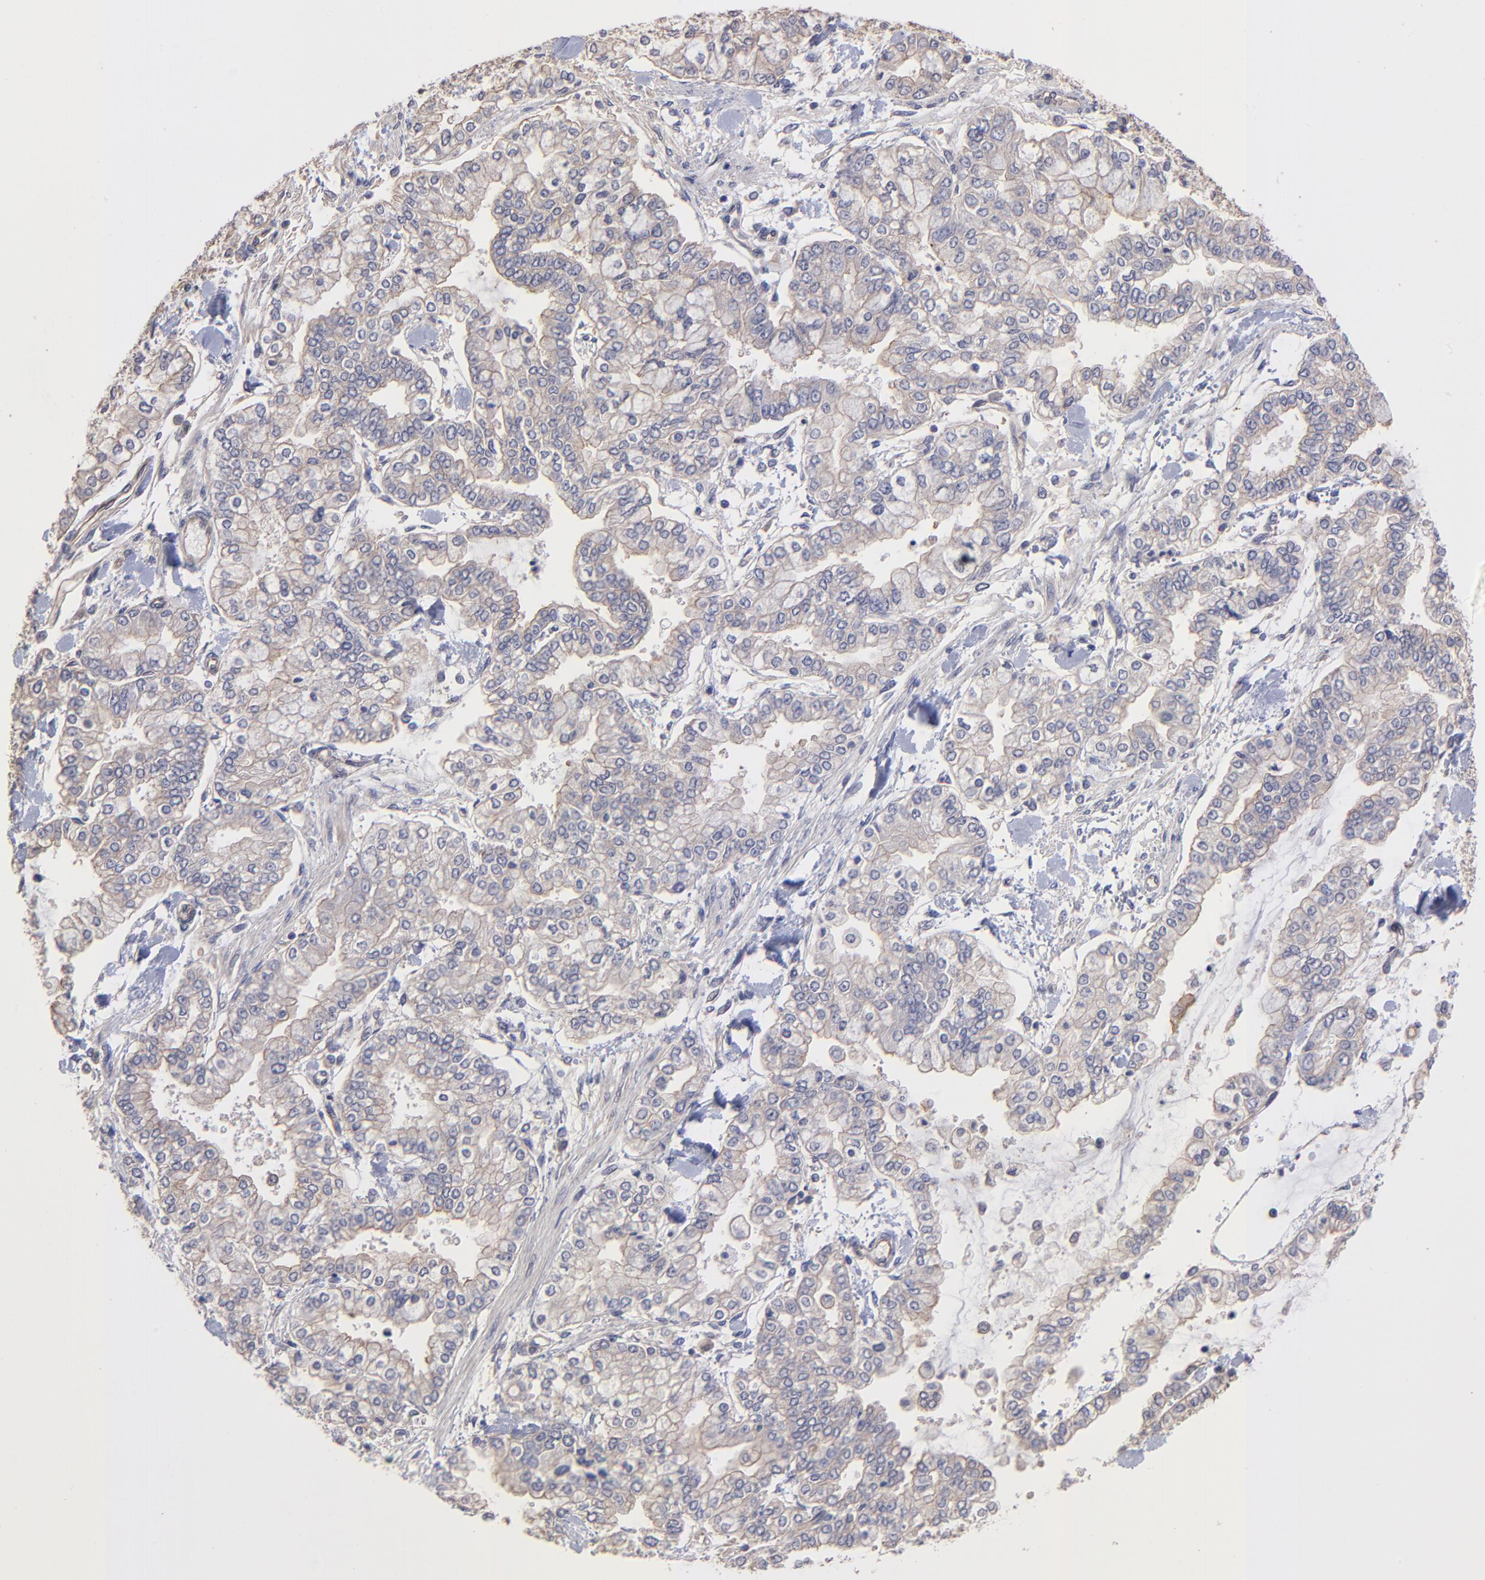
{"staining": {"intensity": "weak", "quantity": "<25%", "location": "cytoplasmic/membranous"}, "tissue": "stomach cancer", "cell_type": "Tumor cells", "image_type": "cancer", "snomed": [{"axis": "morphology", "description": "Normal tissue, NOS"}, {"axis": "morphology", "description": "Adenocarcinoma, NOS"}, {"axis": "topography", "description": "Stomach, upper"}, {"axis": "topography", "description": "Stomach"}], "caption": "An IHC micrograph of stomach cancer is shown. There is no staining in tumor cells of stomach cancer.", "gene": "ASB7", "patient": {"sex": "male", "age": 76}}